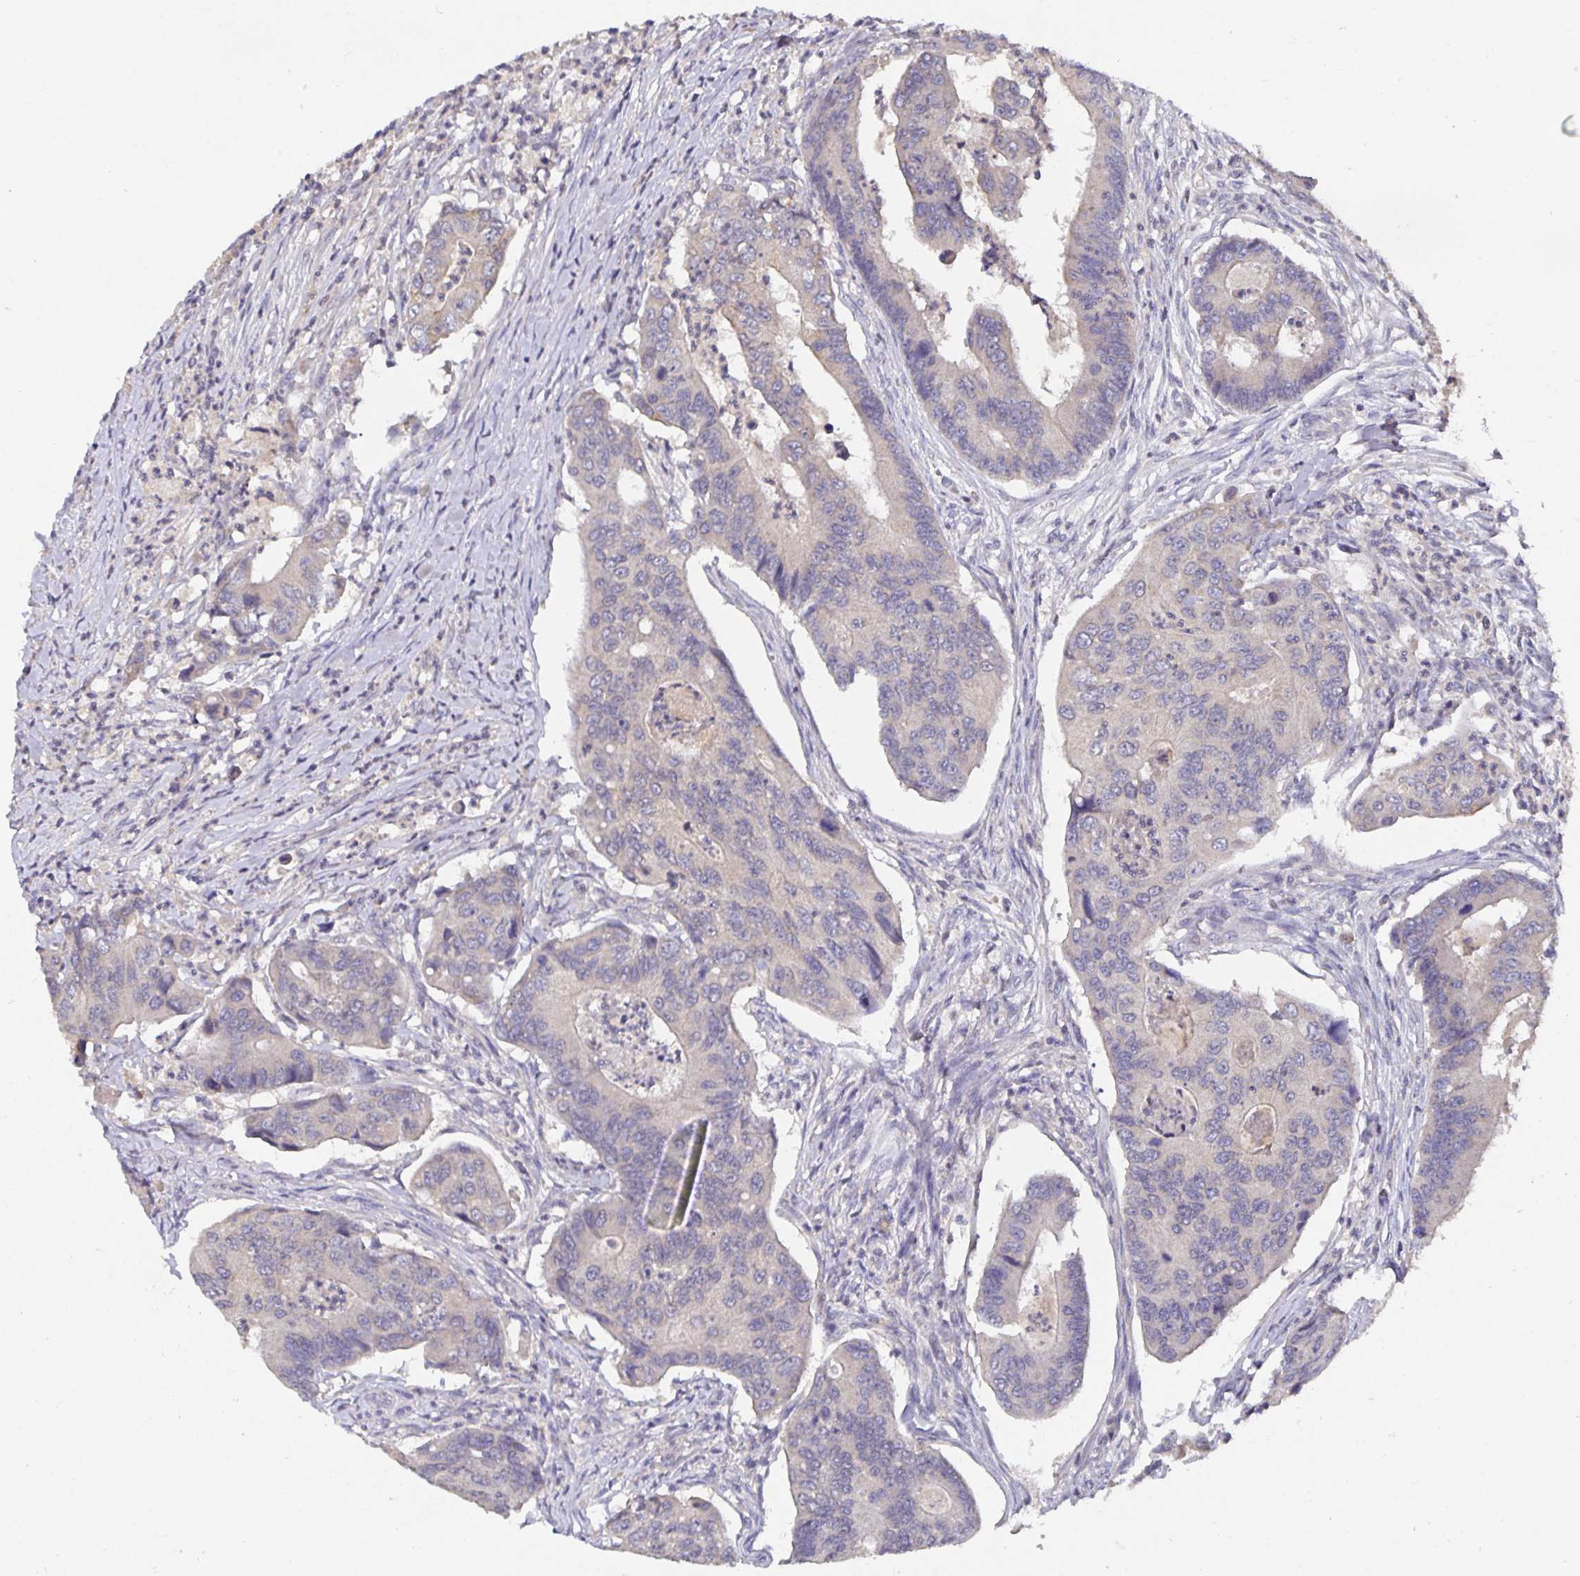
{"staining": {"intensity": "weak", "quantity": "<25%", "location": "cytoplasmic/membranous"}, "tissue": "colorectal cancer", "cell_type": "Tumor cells", "image_type": "cancer", "snomed": [{"axis": "morphology", "description": "Adenocarcinoma, NOS"}, {"axis": "topography", "description": "Colon"}], "caption": "Immunohistochemical staining of adenocarcinoma (colorectal) shows no significant staining in tumor cells. (Stains: DAB IHC with hematoxylin counter stain, Microscopy: brightfield microscopy at high magnification).", "gene": "HEPN1", "patient": {"sex": "female", "age": 67}}